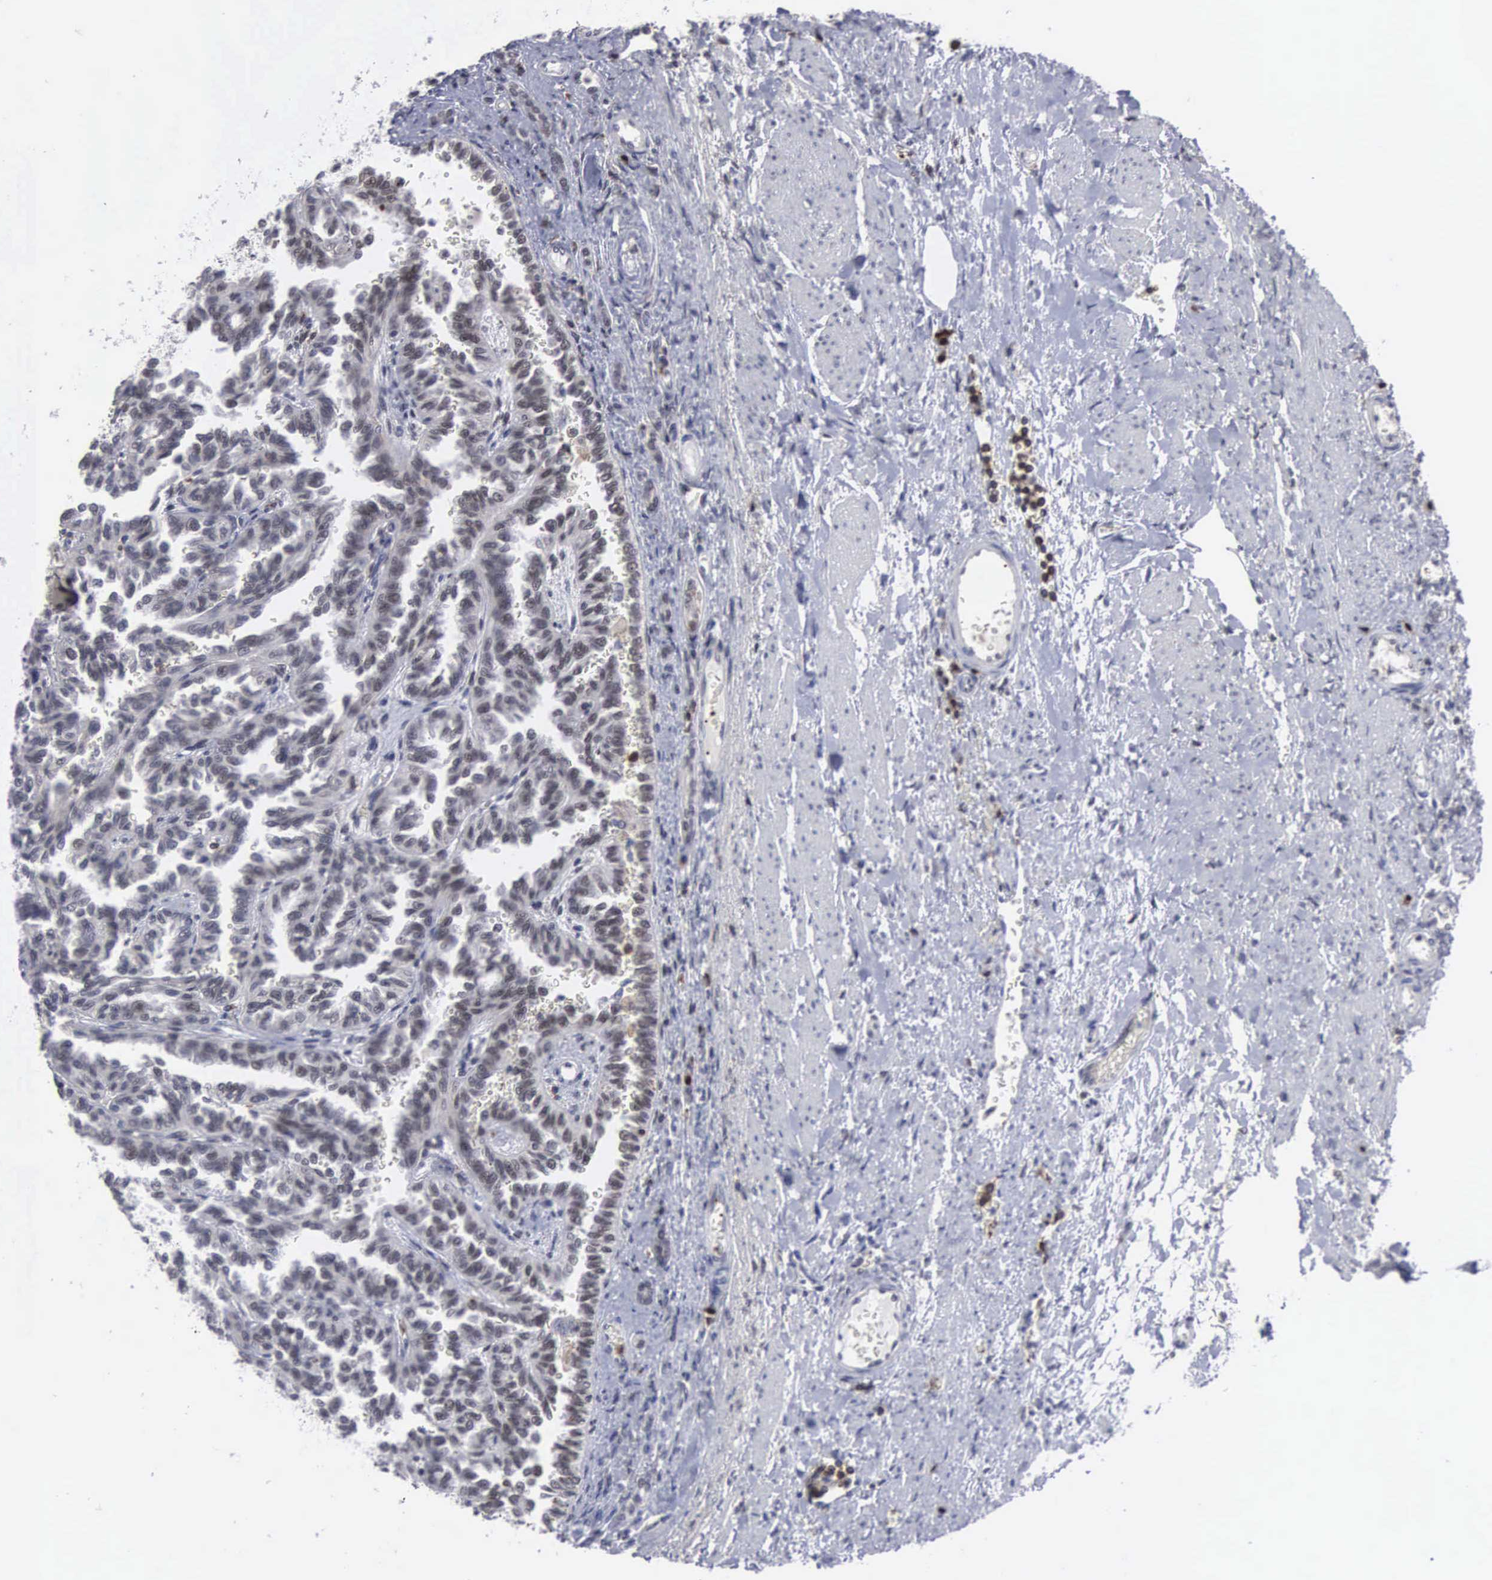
{"staining": {"intensity": "weak", "quantity": "<25%", "location": "nuclear"}, "tissue": "renal cancer", "cell_type": "Tumor cells", "image_type": "cancer", "snomed": [{"axis": "morphology", "description": "Inflammation, NOS"}, {"axis": "morphology", "description": "Adenocarcinoma, NOS"}, {"axis": "topography", "description": "Kidney"}], "caption": "Immunohistochemical staining of renal adenocarcinoma exhibits no significant positivity in tumor cells. (Stains: DAB (3,3'-diaminobenzidine) immunohistochemistry with hematoxylin counter stain, Microscopy: brightfield microscopy at high magnification).", "gene": "TRMT5", "patient": {"sex": "male", "age": 68}}